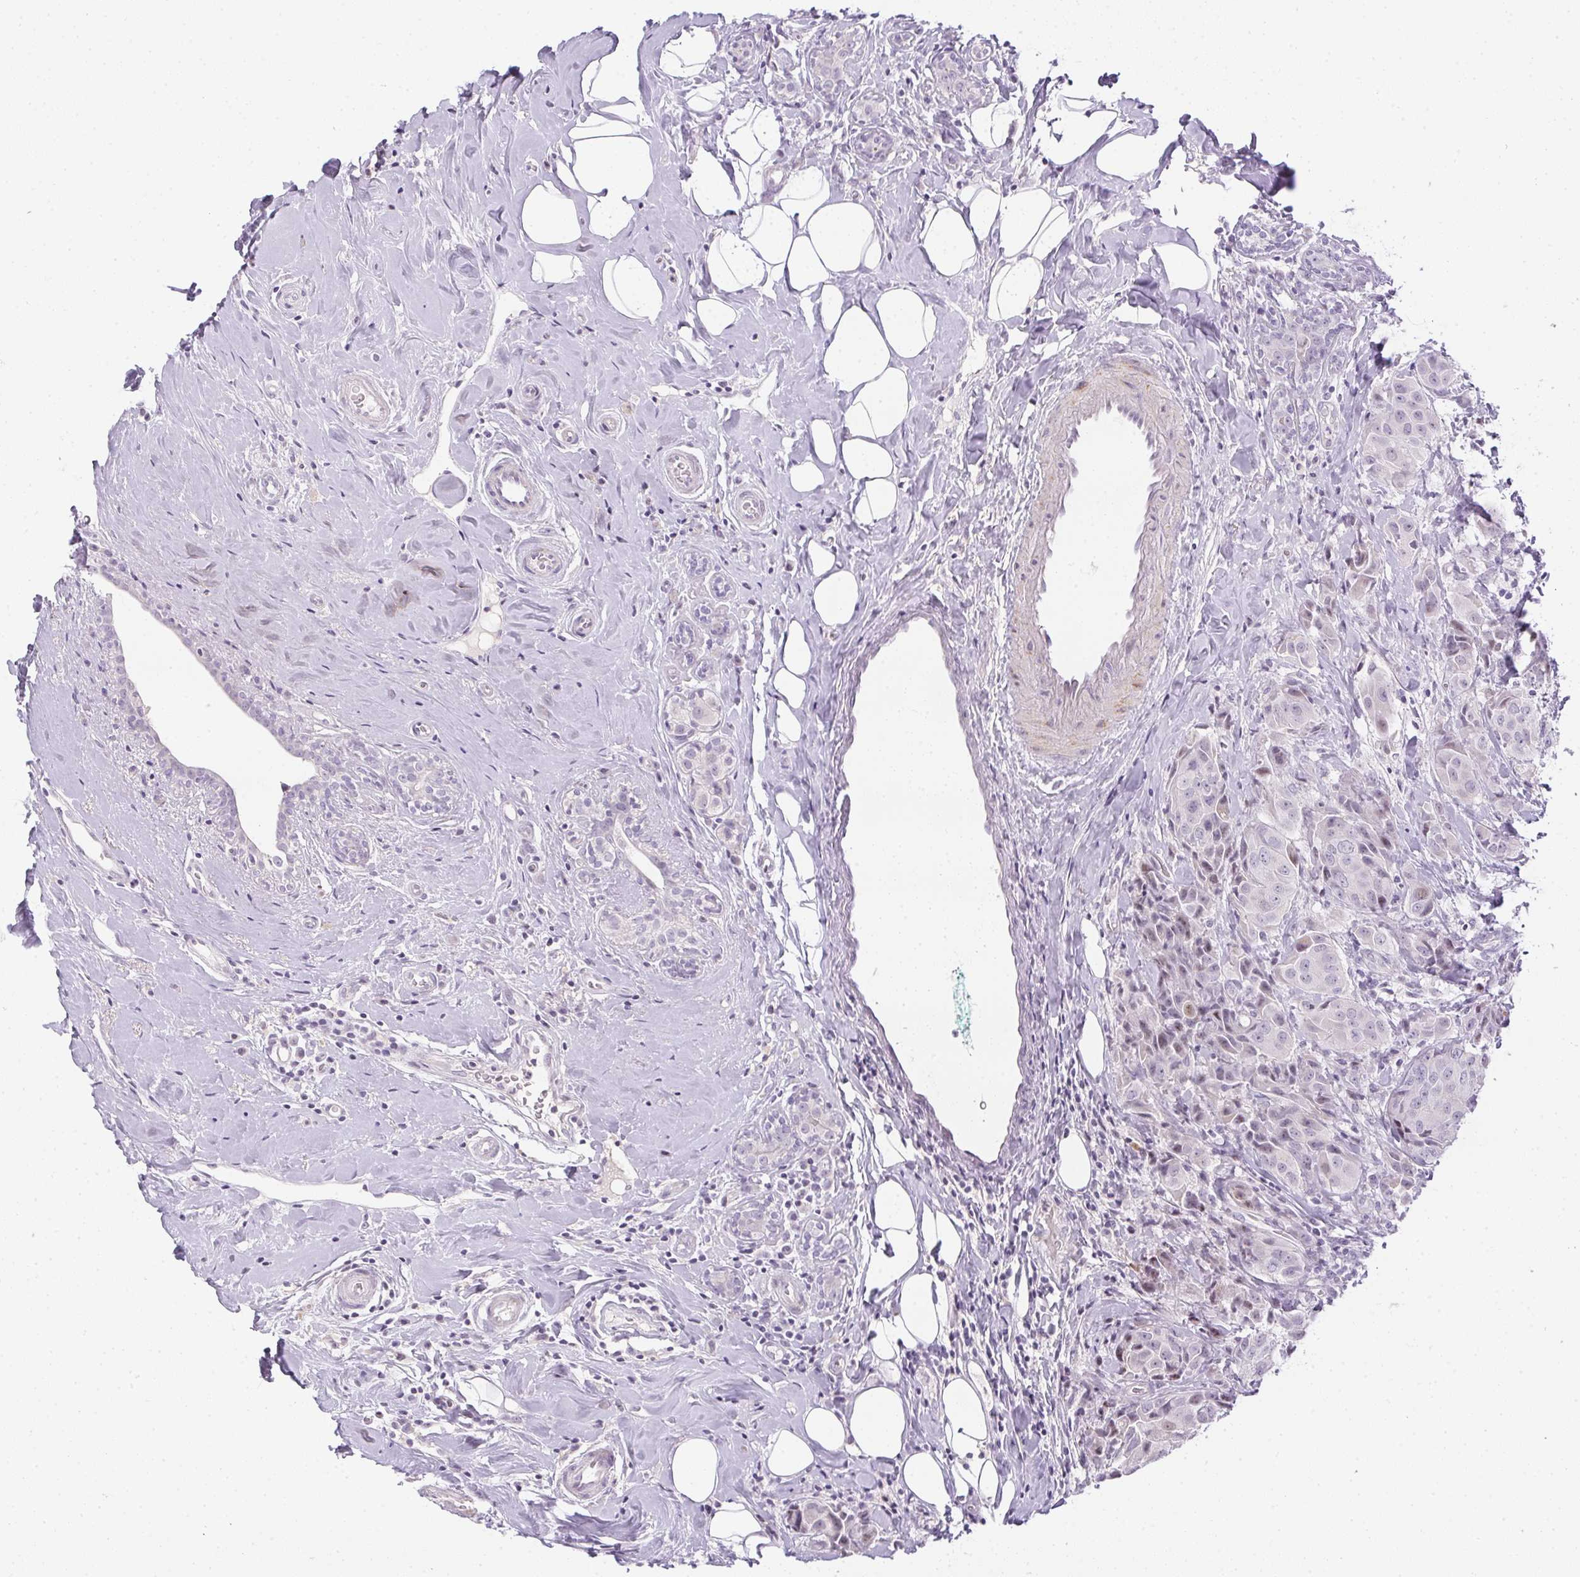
{"staining": {"intensity": "negative", "quantity": "none", "location": "none"}, "tissue": "breast cancer", "cell_type": "Tumor cells", "image_type": "cancer", "snomed": [{"axis": "morphology", "description": "Normal tissue, NOS"}, {"axis": "morphology", "description": "Duct carcinoma"}, {"axis": "topography", "description": "Breast"}], "caption": "Breast intraductal carcinoma stained for a protein using IHC shows no positivity tumor cells.", "gene": "GSDMC", "patient": {"sex": "female", "age": 43}}